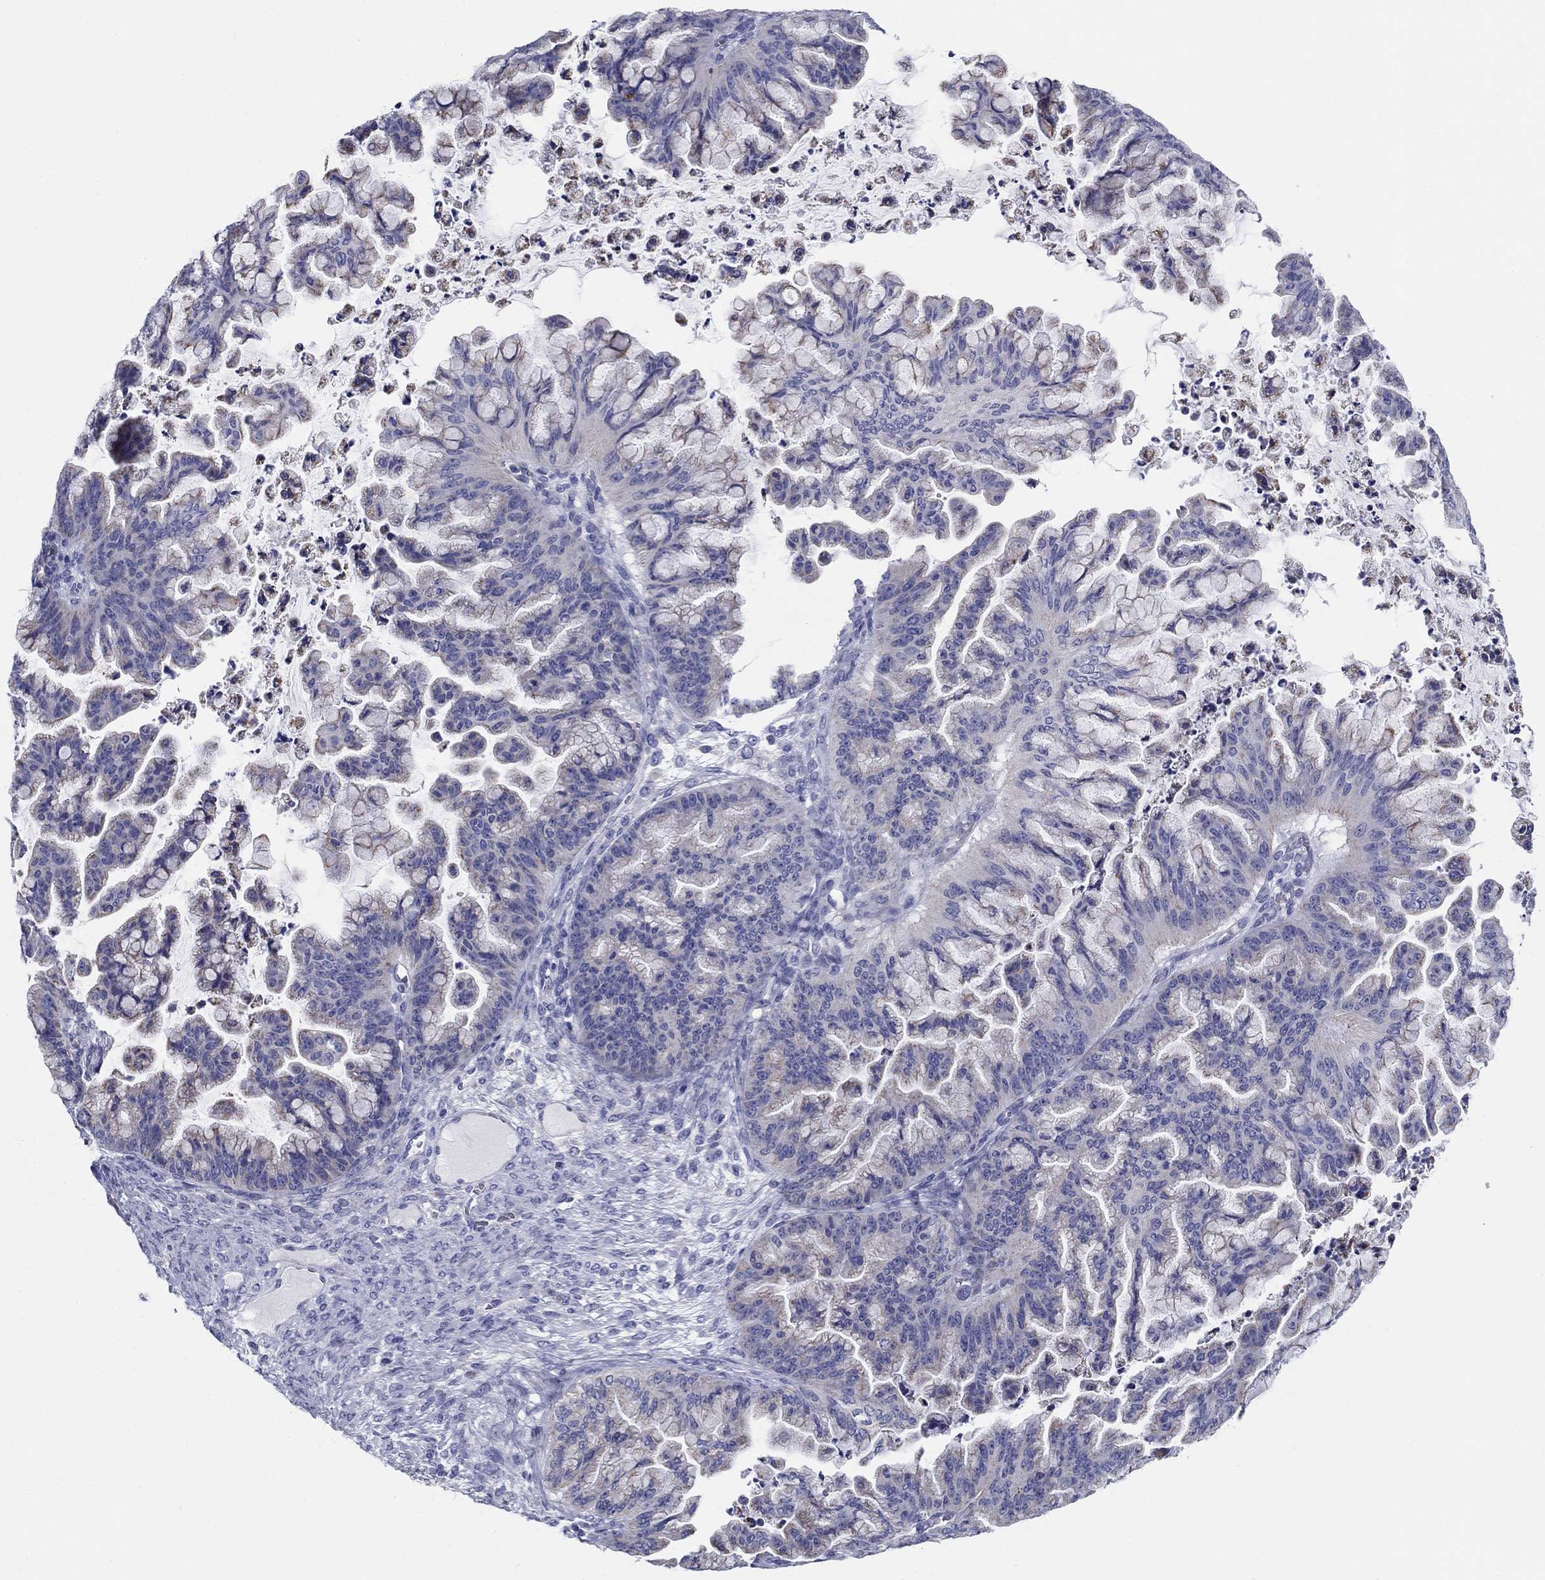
{"staining": {"intensity": "negative", "quantity": "none", "location": "none"}, "tissue": "ovarian cancer", "cell_type": "Tumor cells", "image_type": "cancer", "snomed": [{"axis": "morphology", "description": "Cystadenocarcinoma, mucinous, NOS"}, {"axis": "topography", "description": "Ovary"}], "caption": "IHC of ovarian cancer (mucinous cystadenocarcinoma) shows no positivity in tumor cells.", "gene": "UPB1", "patient": {"sex": "female", "age": 67}}